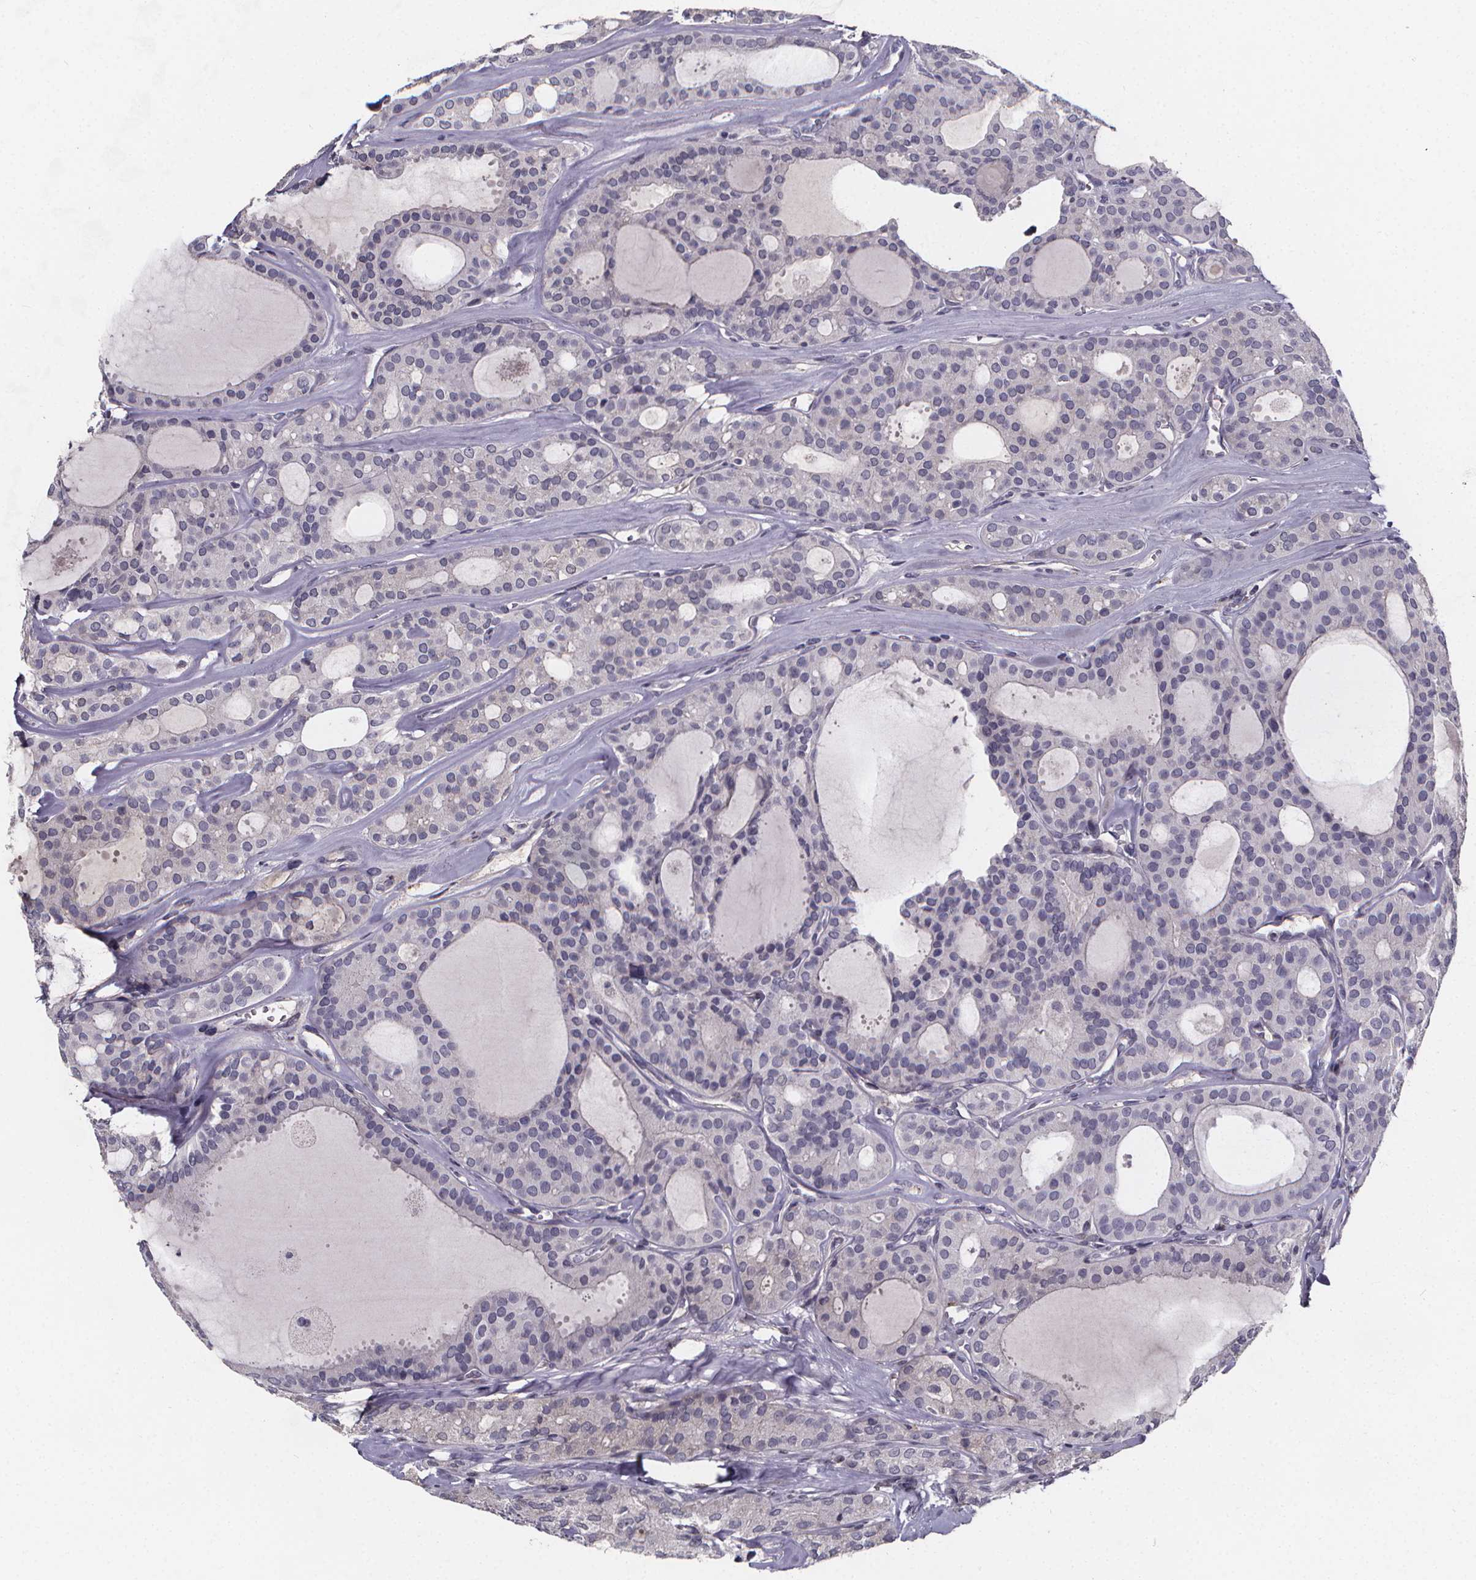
{"staining": {"intensity": "negative", "quantity": "none", "location": "none"}, "tissue": "thyroid cancer", "cell_type": "Tumor cells", "image_type": "cancer", "snomed": [{"axis": "morphology", "description": "Follicular adenoma carcinoma, NOS"}, {"axis": "topography", "description": "Thyroid gland"}], "caption": "Protein analysis of thyroid cancer reveals no significant positivity in tumor cells.", "gene": "AGT", "patient": {"sex": "male", "age": 75}}